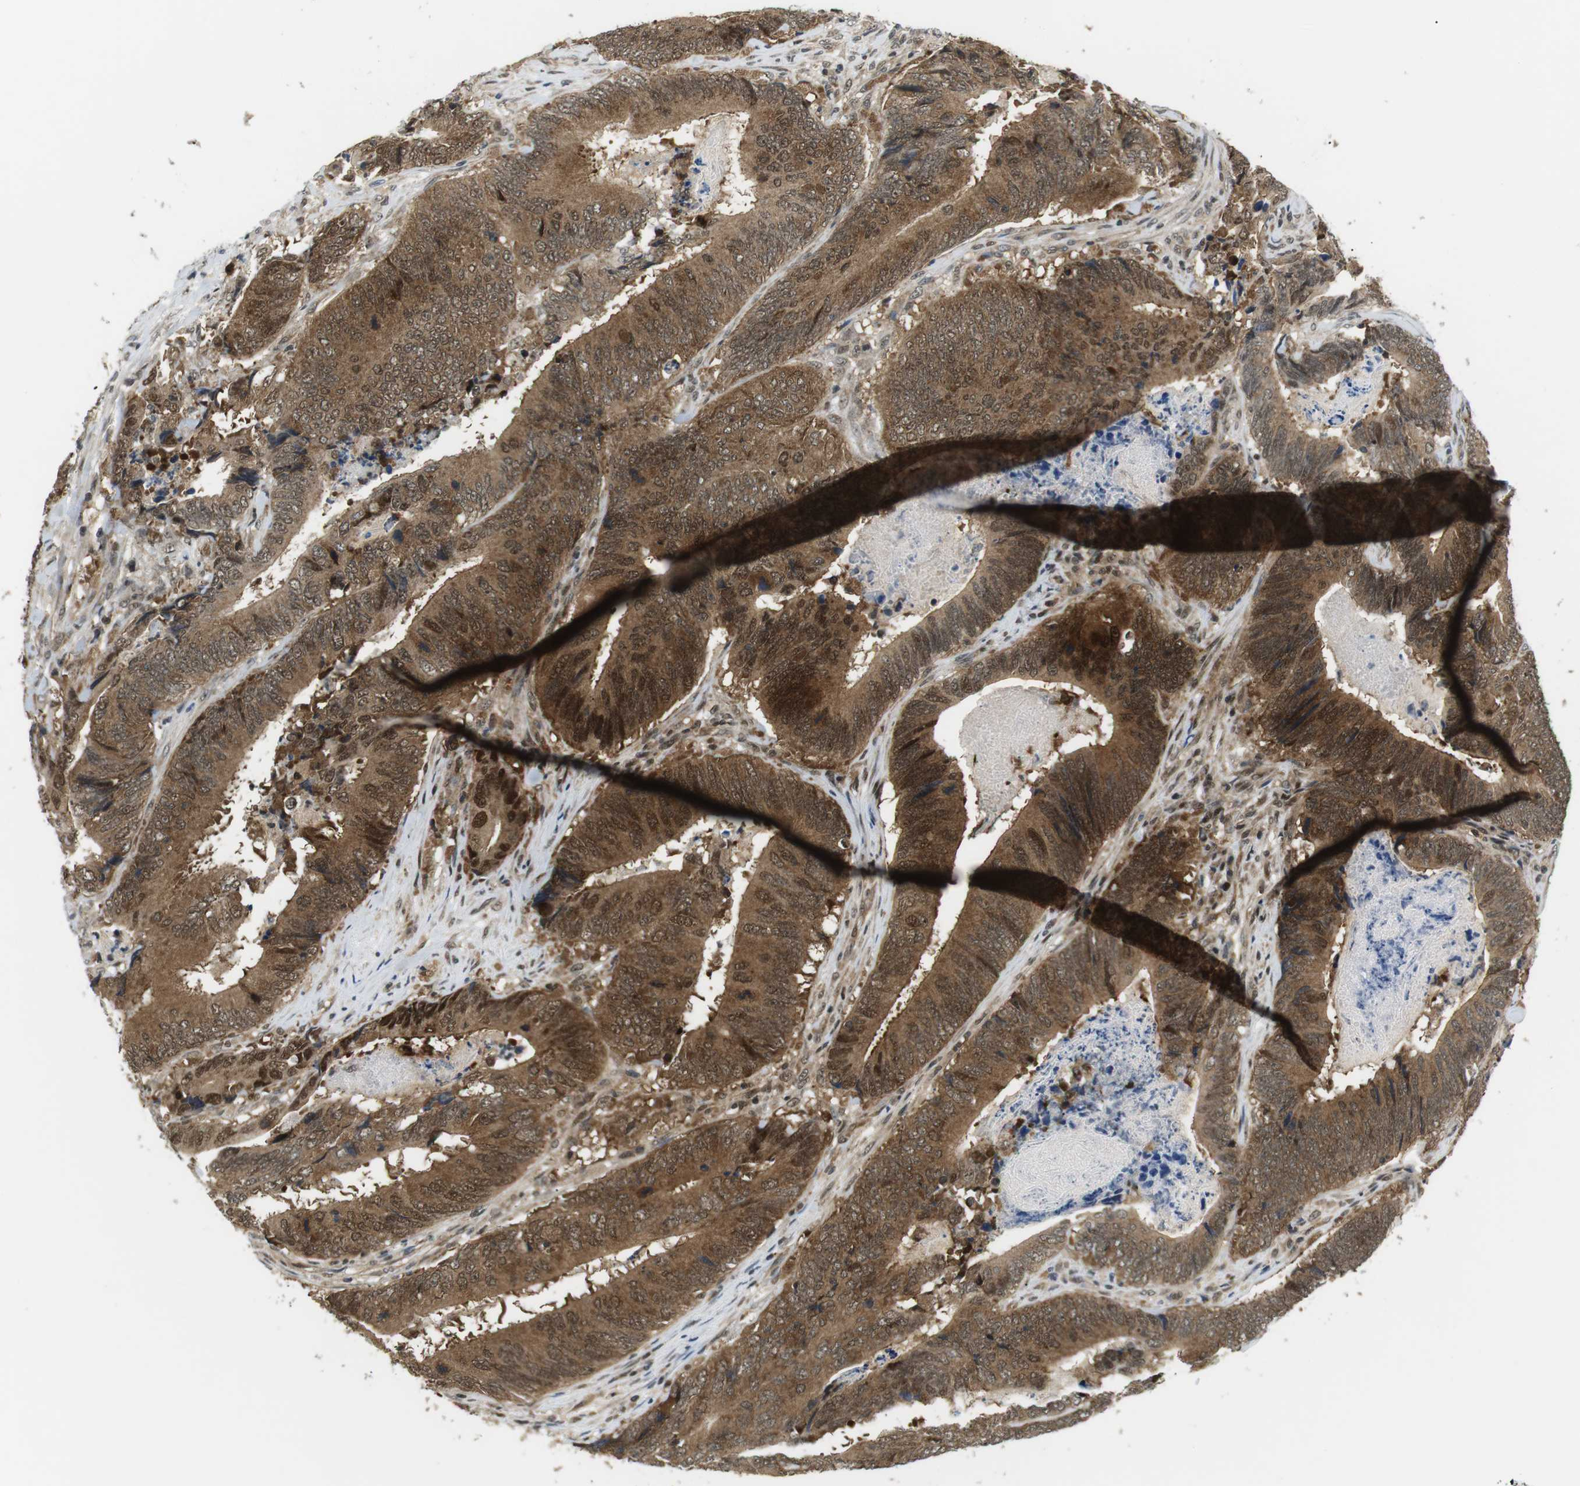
{"staining": {"intensity": "strong", "quantity": ">75%", "location": "cytoplasmic/membranous,nuclear"}, "tissue": "colorectal cancer", "cell_type": "Tumor cells", "image_type": "cancer", "snomed": [{"axis": "morphology", "description": "Normal tissue, NOS"}, {"axis": "morphology", "description": "Adenocarcinoma, NOS"}, {"axis": "topography", "description": "Colon"}], "caption": "Immunohistochemical staining of colorectal adenocarcinoma displays high levels of strong cytoplasmic/membranous and nuclear expression in about >75% of tumor cells. (Stains: DAB (3,3'-diaminobenzidine) in brown, nuclei in blue, Microscopy: brightfield microscopy at high magnification).", "gene": "CSNK2B", "patient": {"sex": "male", "age": 56}}